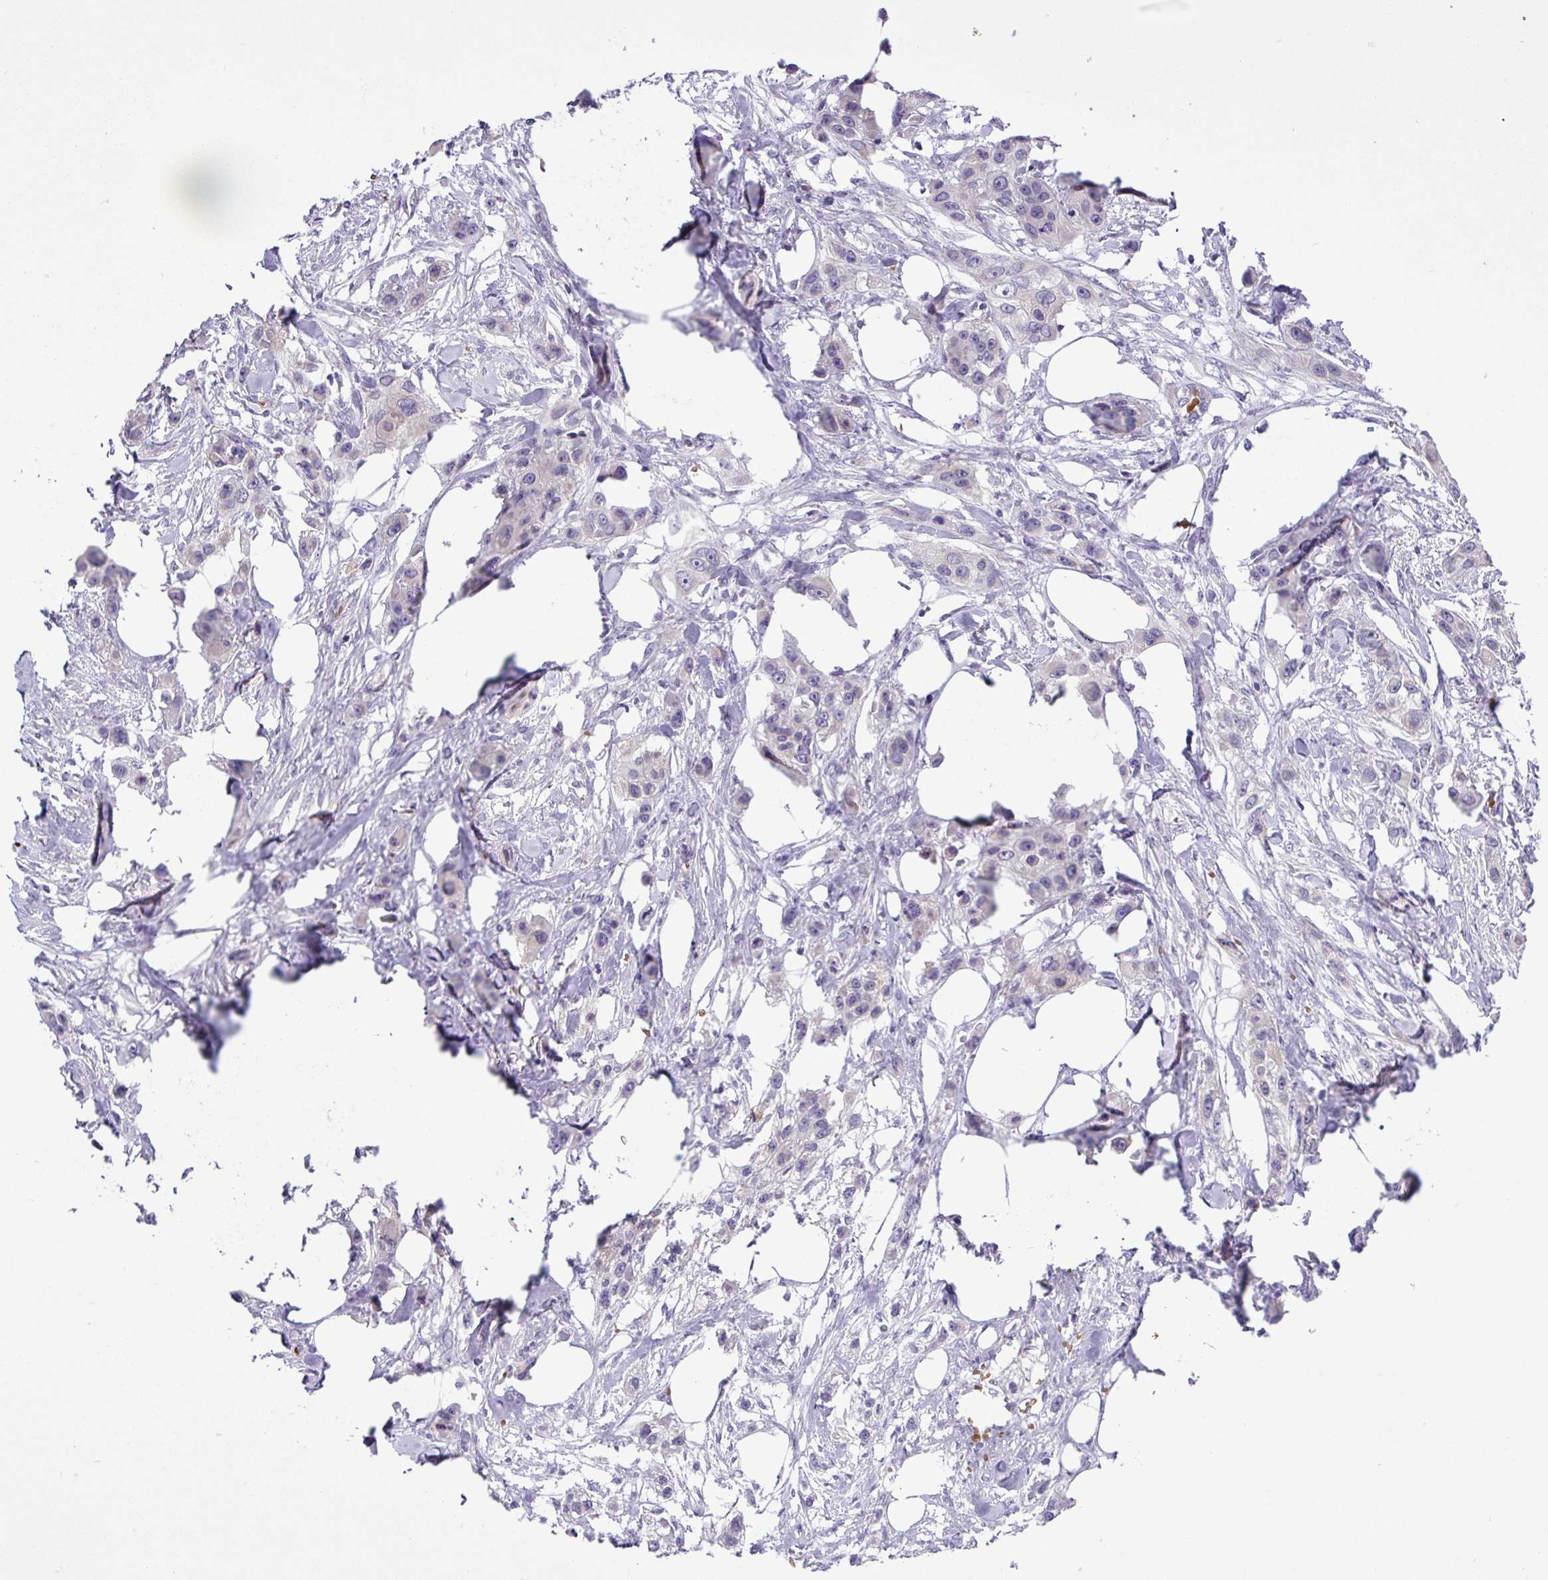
{"staining": {"intensity": "negative", "quantity": "none", "location": "none"}, "tissue": "skin cancer", "cell_type": "Tumor cells", "image_type": "cancer", "snomed": [{"axis": "morphology", "description": "Squamous cell carcinoma, NOS"}, {"axis": "topography", "description": "Skin"}], "caption": "IHC photomicrograph of human skin cancer stained for a protein (brown), which displays no staining in tumor cells.", "gene": "MGAT4B", "patient": {"sex": "male", "age": 63}}